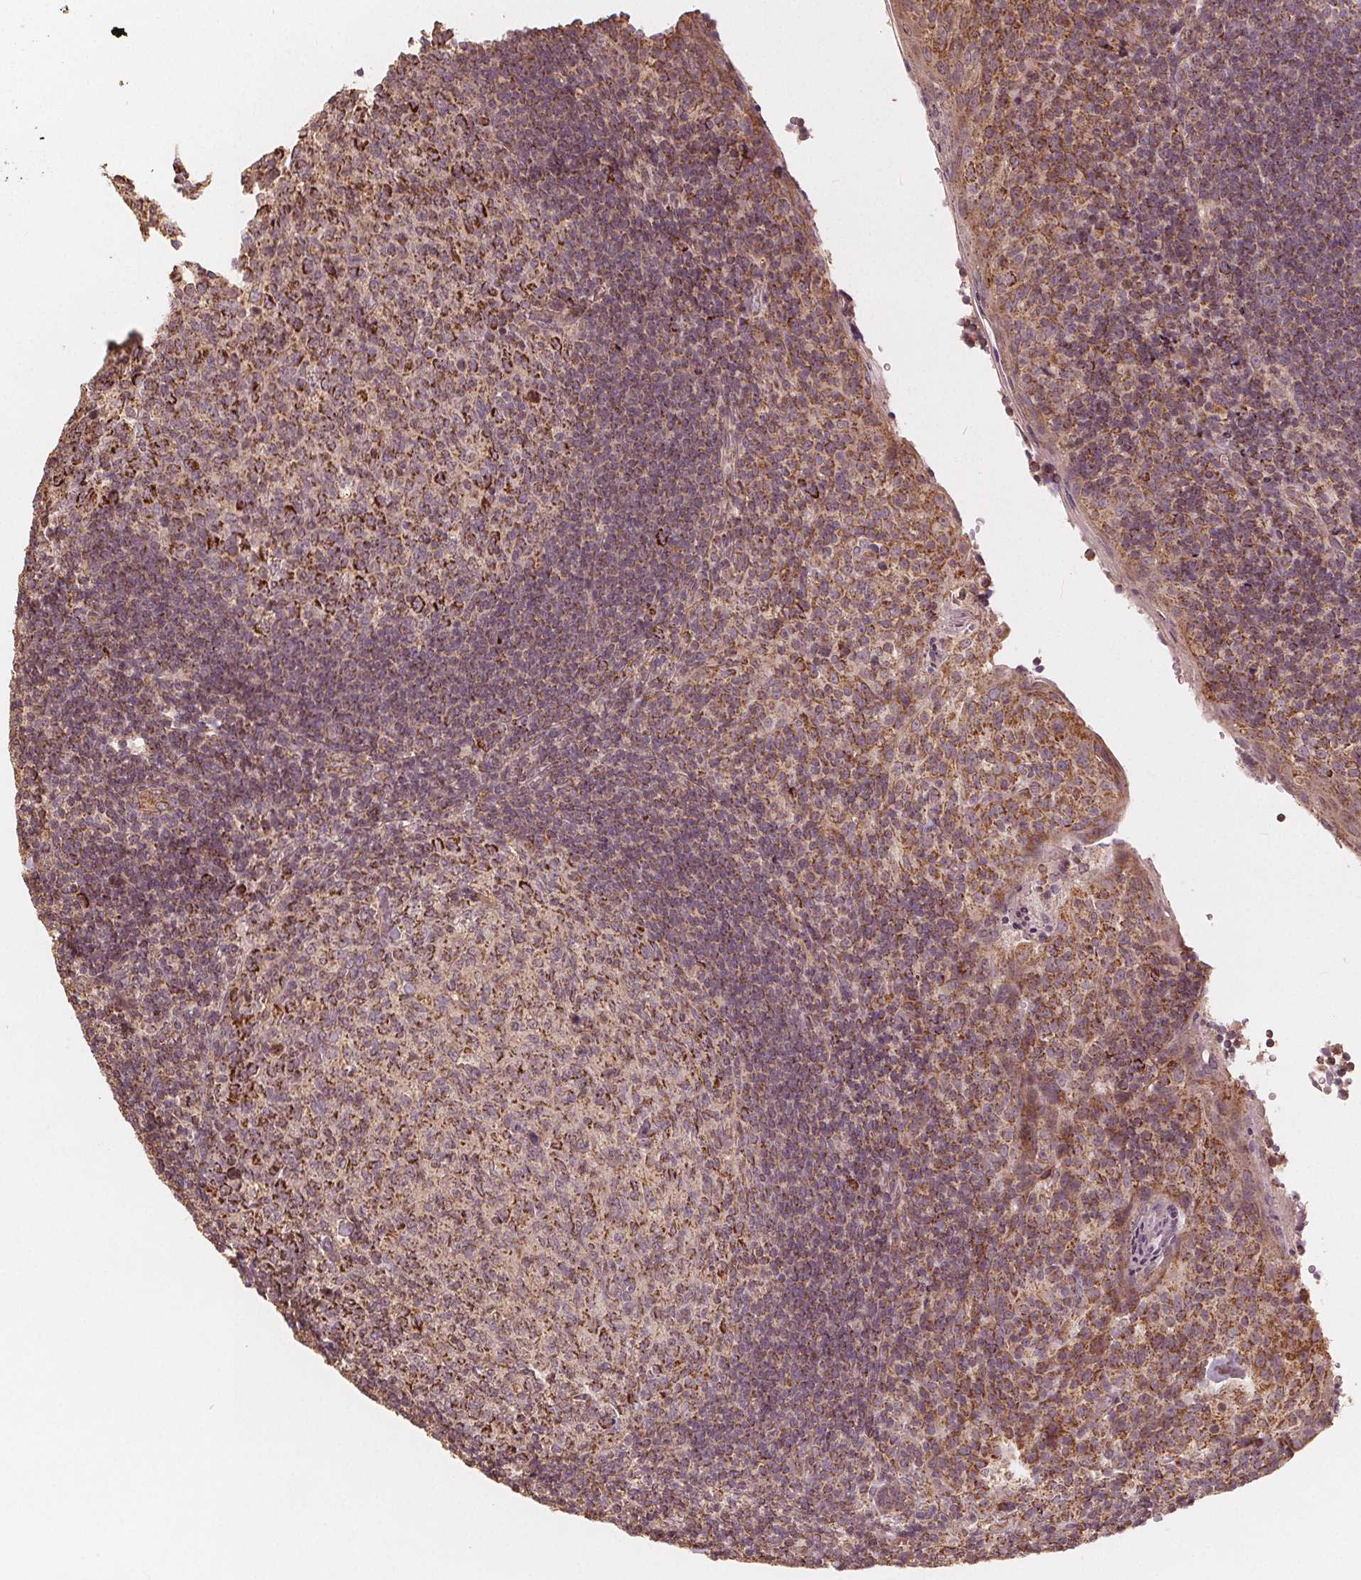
{"staining": {"intensity": "moderate", "quantity": ">75%", "location": "cytoplasmic/membranous"}, "tissue": "tonsil", "cell_type": "Germinal center cells", "image_type": "normal", "snomed": [{"axis": "morphology", "description": "Normal tissue, NOS"}, {"axis": "topography", "description": "Tonsil"}], "caption": "IHC (DAB) staining of benign human tonsil demonstrates moderate cytoplasmic/membranous protein staining in approximately >75% of germinal center cells.", "gene": "PEX26", "patient": {"sex": "female", "age": 10}}